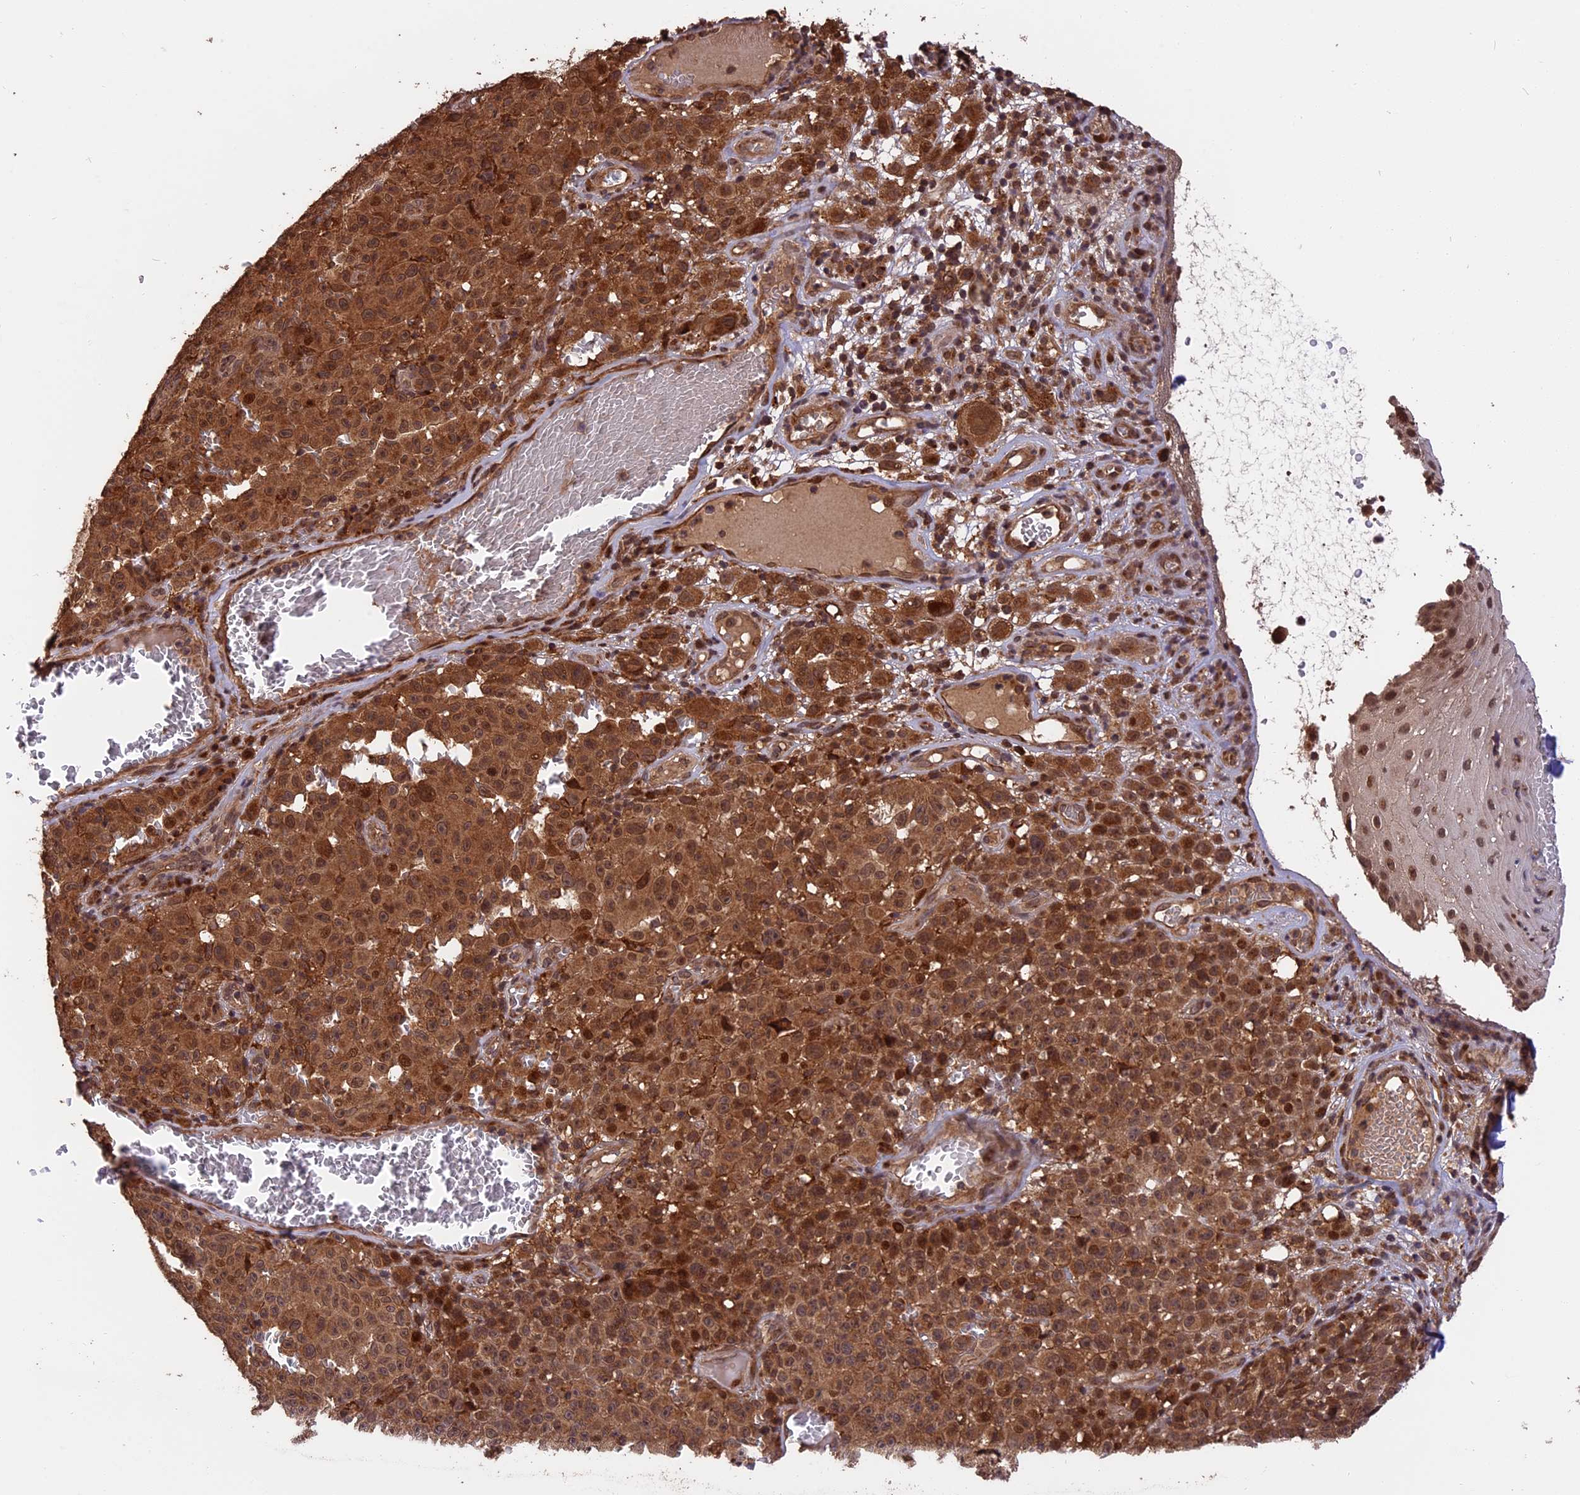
{"staining": {"intensity": "moderate", "quantity": ">75%", "location": "cytoplasmic/membranous,nuclear"}, "tissue": "melanoma", "cell_type": "Tumor cells", "image_type": "cancer", "snomed": [{"axis": "morphology", "description": "Malignant melanoma, NOS"}, {"axis": "topography", "description": "Skin"}], "caption": "Approximately >75% of tumor cells in melanoma display moderate cytoplasmic/membranous and nuclear protein positivity as visualized by brown immunohistochemical staining.", "gene": "ESCO1", "patient": {"sex": "female", "age": 82}}